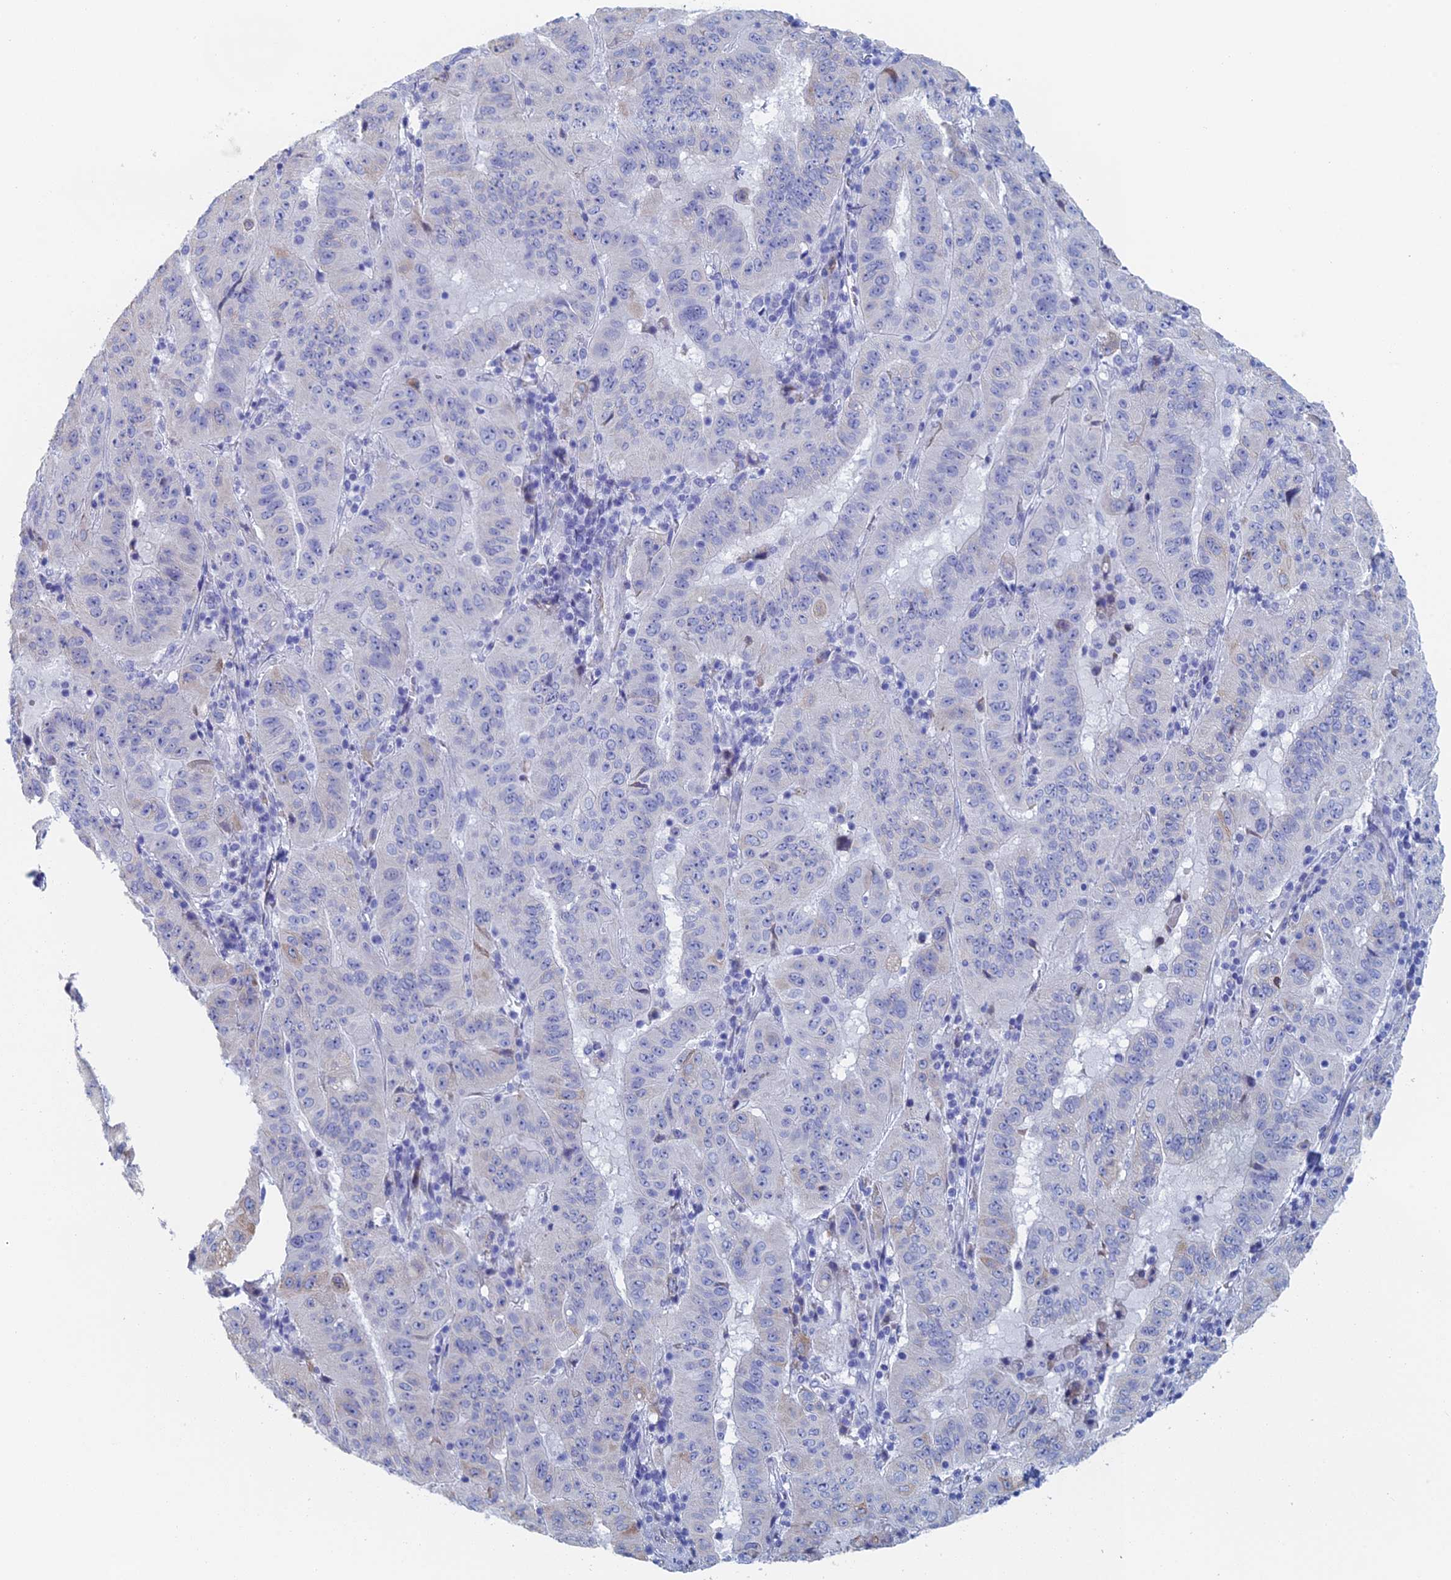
{"staining": {"intensity": "weak", "quantity": "<25%", "location": "cytoplasmic/membranous"}, "tissue": "pancreatic cancer", "cell_type": "Tumor cells", "image_type": "cancer", "snomed": [{"axis": "morphology", "description": "Adenocarcinoma, NOS"}, {"axis": "topography", "description": "Pancreas"}], "caption": "DAB (3,3'-diaminobenzidine) immunohistochemical staining of human pancreatic cancer (adenocarcinoma) demonstrates no significant staining in tumor cells.", "gene": "KCNK18", "patient": {"sex": "male", "age": 63}}